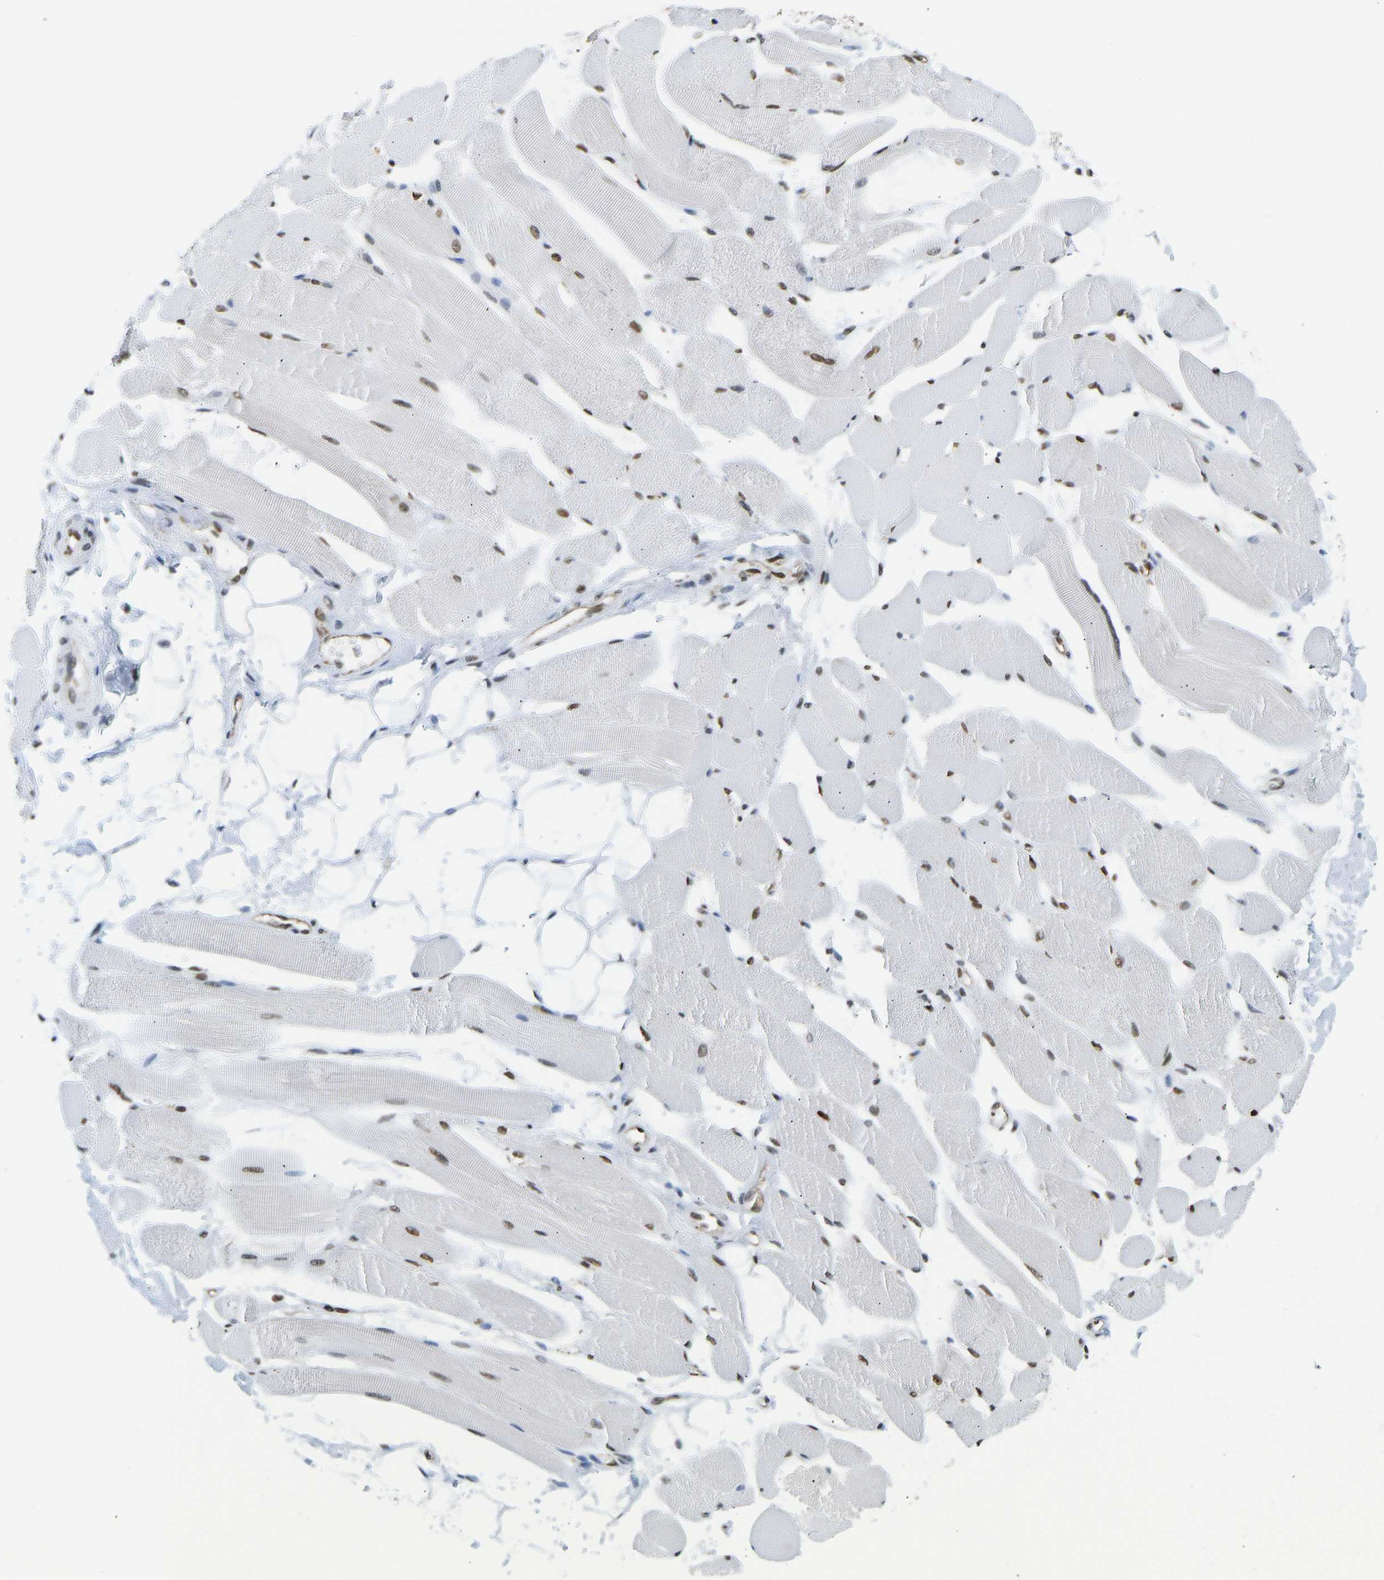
{"staining": {"intensity": "moderate", "quantity": "25%-75%", "location": "nuclear"}, "tissue": "skeletal muscle", "cell_type": "Myocytes", "image_type": "normal", "snomed": [{"axis": "morphology", "description": "Normal tissue, NOS"}, {"axis": "topography", "description": "Skeletal muscle"}, {"axis": "topography", "description": "Peripheral nerve tissue"}], "caption": "A histopathology image of skeletal muscle stained for a protein shows moderate nuclear brown staining in myocytes. Immunohistochemistry (ihc) stains the protein of interest in brown and the nuclei are stained blue.", "gene": "ZSCAN20", "patient": {"sex": "female", "age": 84}}